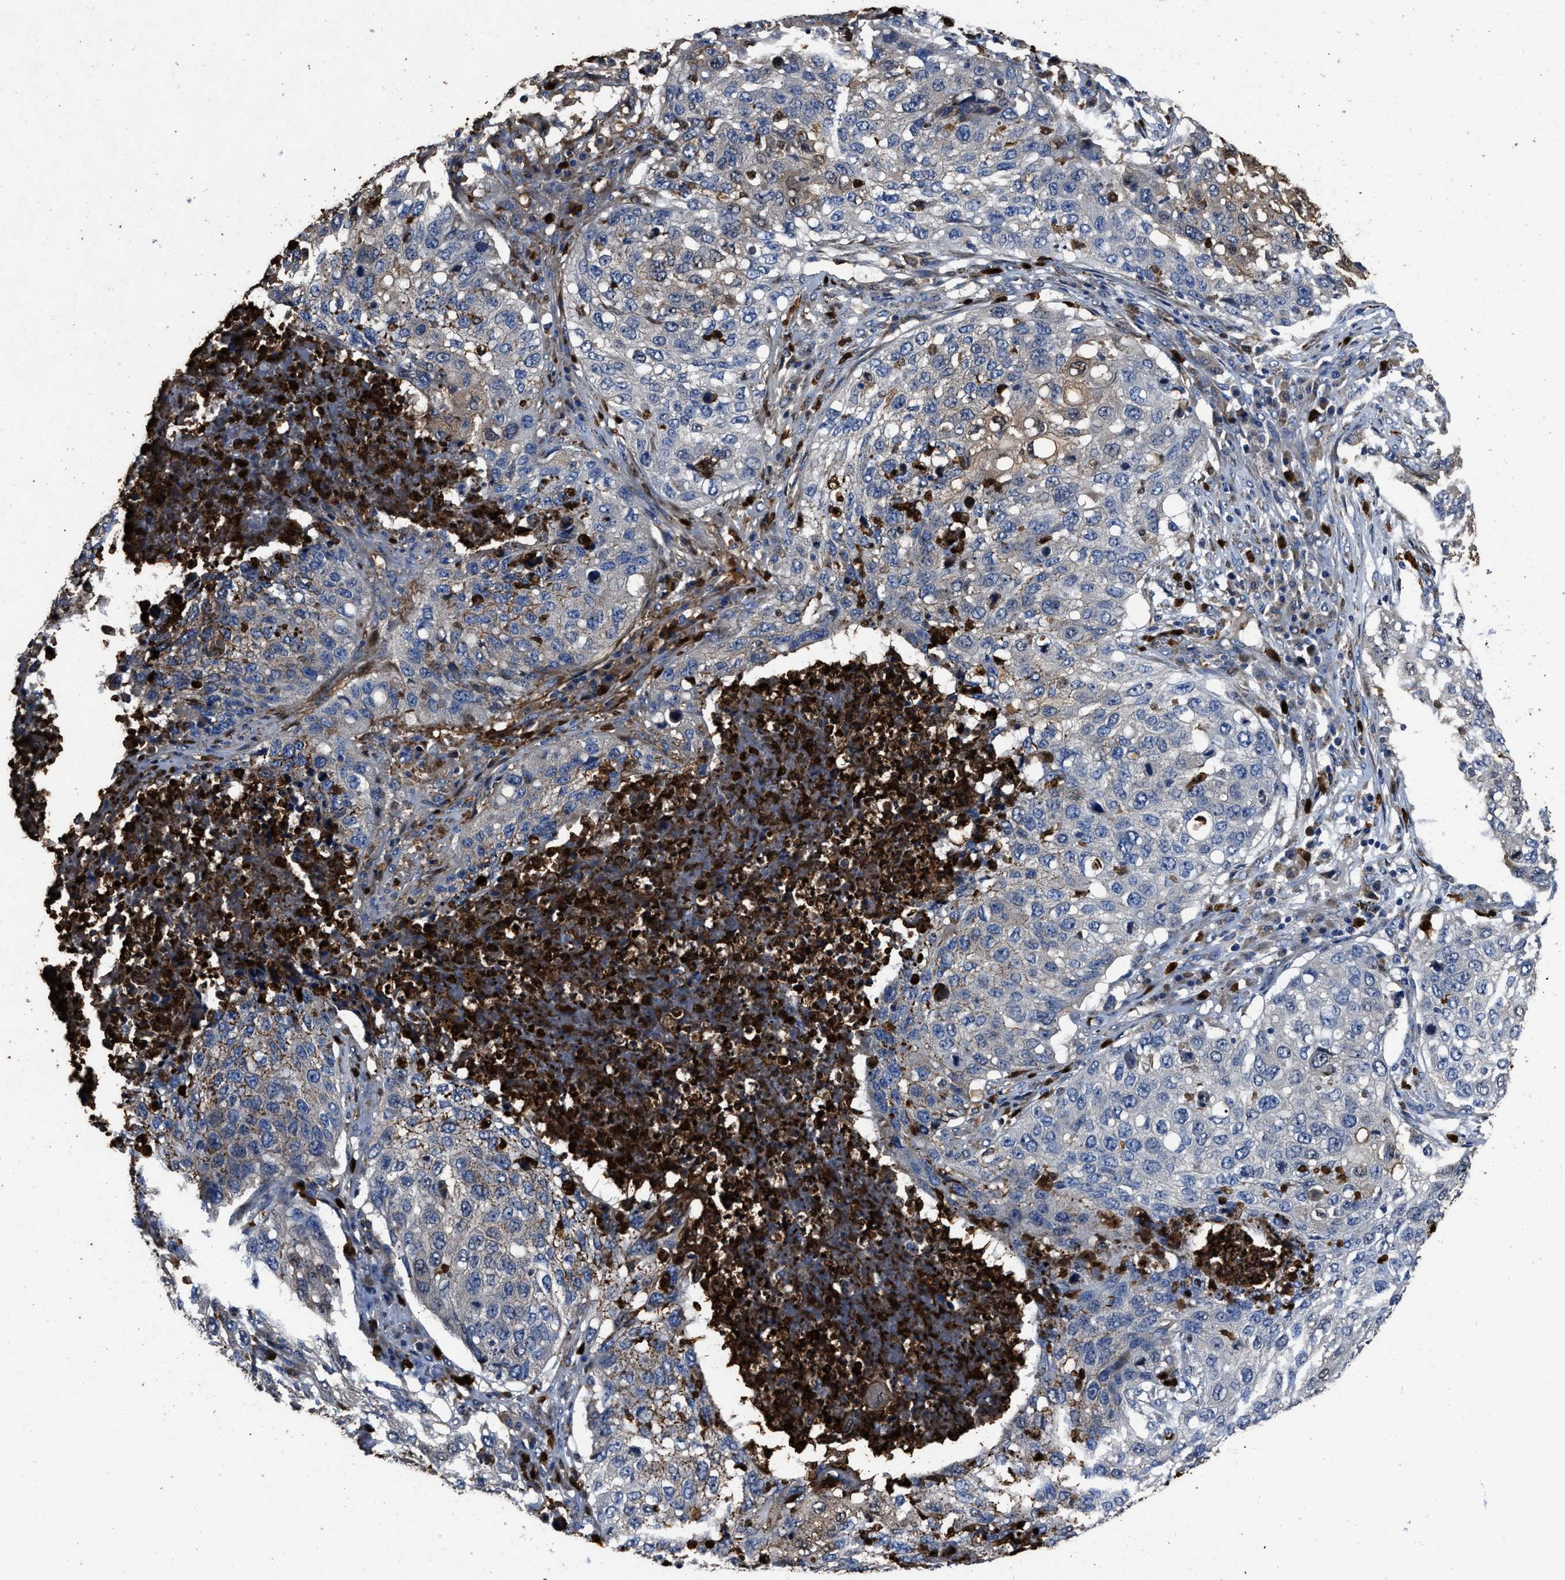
{"staining": {"intensity": "negative", "quantity": "none", "location": "none"}, "tissue": "lung cancer", "cell_type": "Tumor cells", "image_type": "cancer", "snomed": [{"axis": "morphology", "description": "Squamous cell carcinoma, NOS"}, {"axis": "topography", "description": "Lung"}], "caption": "Tumor cells show no significant positivity in lung cancer (squamous cell carcinoma).", "gene": "ANGPT1", "patient": {"sex": "female", "age": 63}}